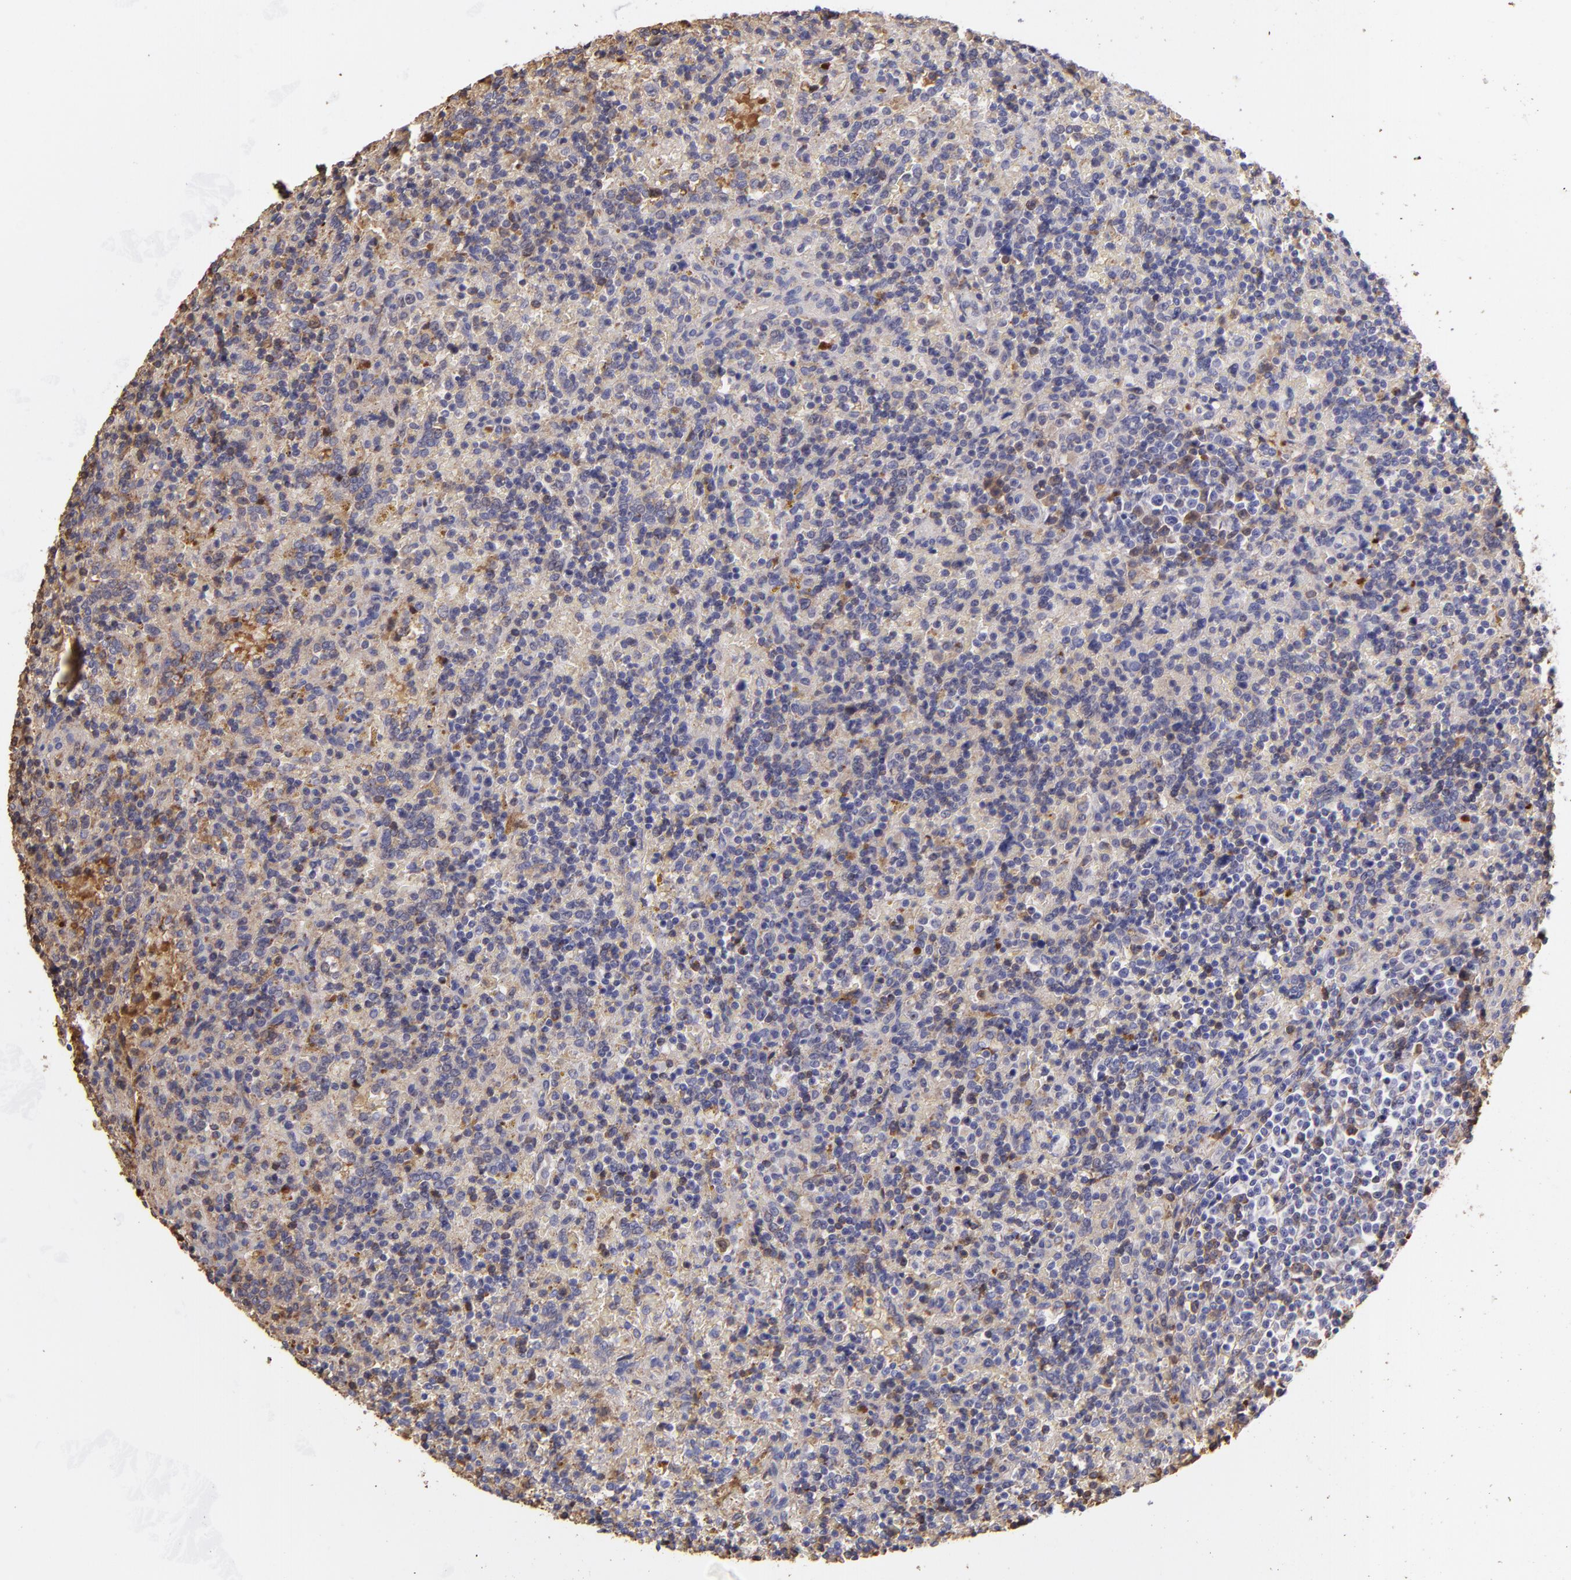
{"staining": {"intensity": "moderate", "quantity": "<25%", "location": "cytoplasmic/membranous"}, "tissue": "lymphoma", "cell_type": "Tumor cells", "image_type": "cancer", "snomed": [{"axis": "morphology", "description": "Malignant lymphoma, non-Hodgkin's type, Low grade"}, {"axis": "topography", "description": "Spleen"}], "caption": "Moderate cytoplasmic/membranous protein staining is present in approximately <25% of tumor cells in low-grade malignant lymphoma, non-Hodgkin's type.", "gene": "FGB", "patient": {"sex": "male", "age": 67}}